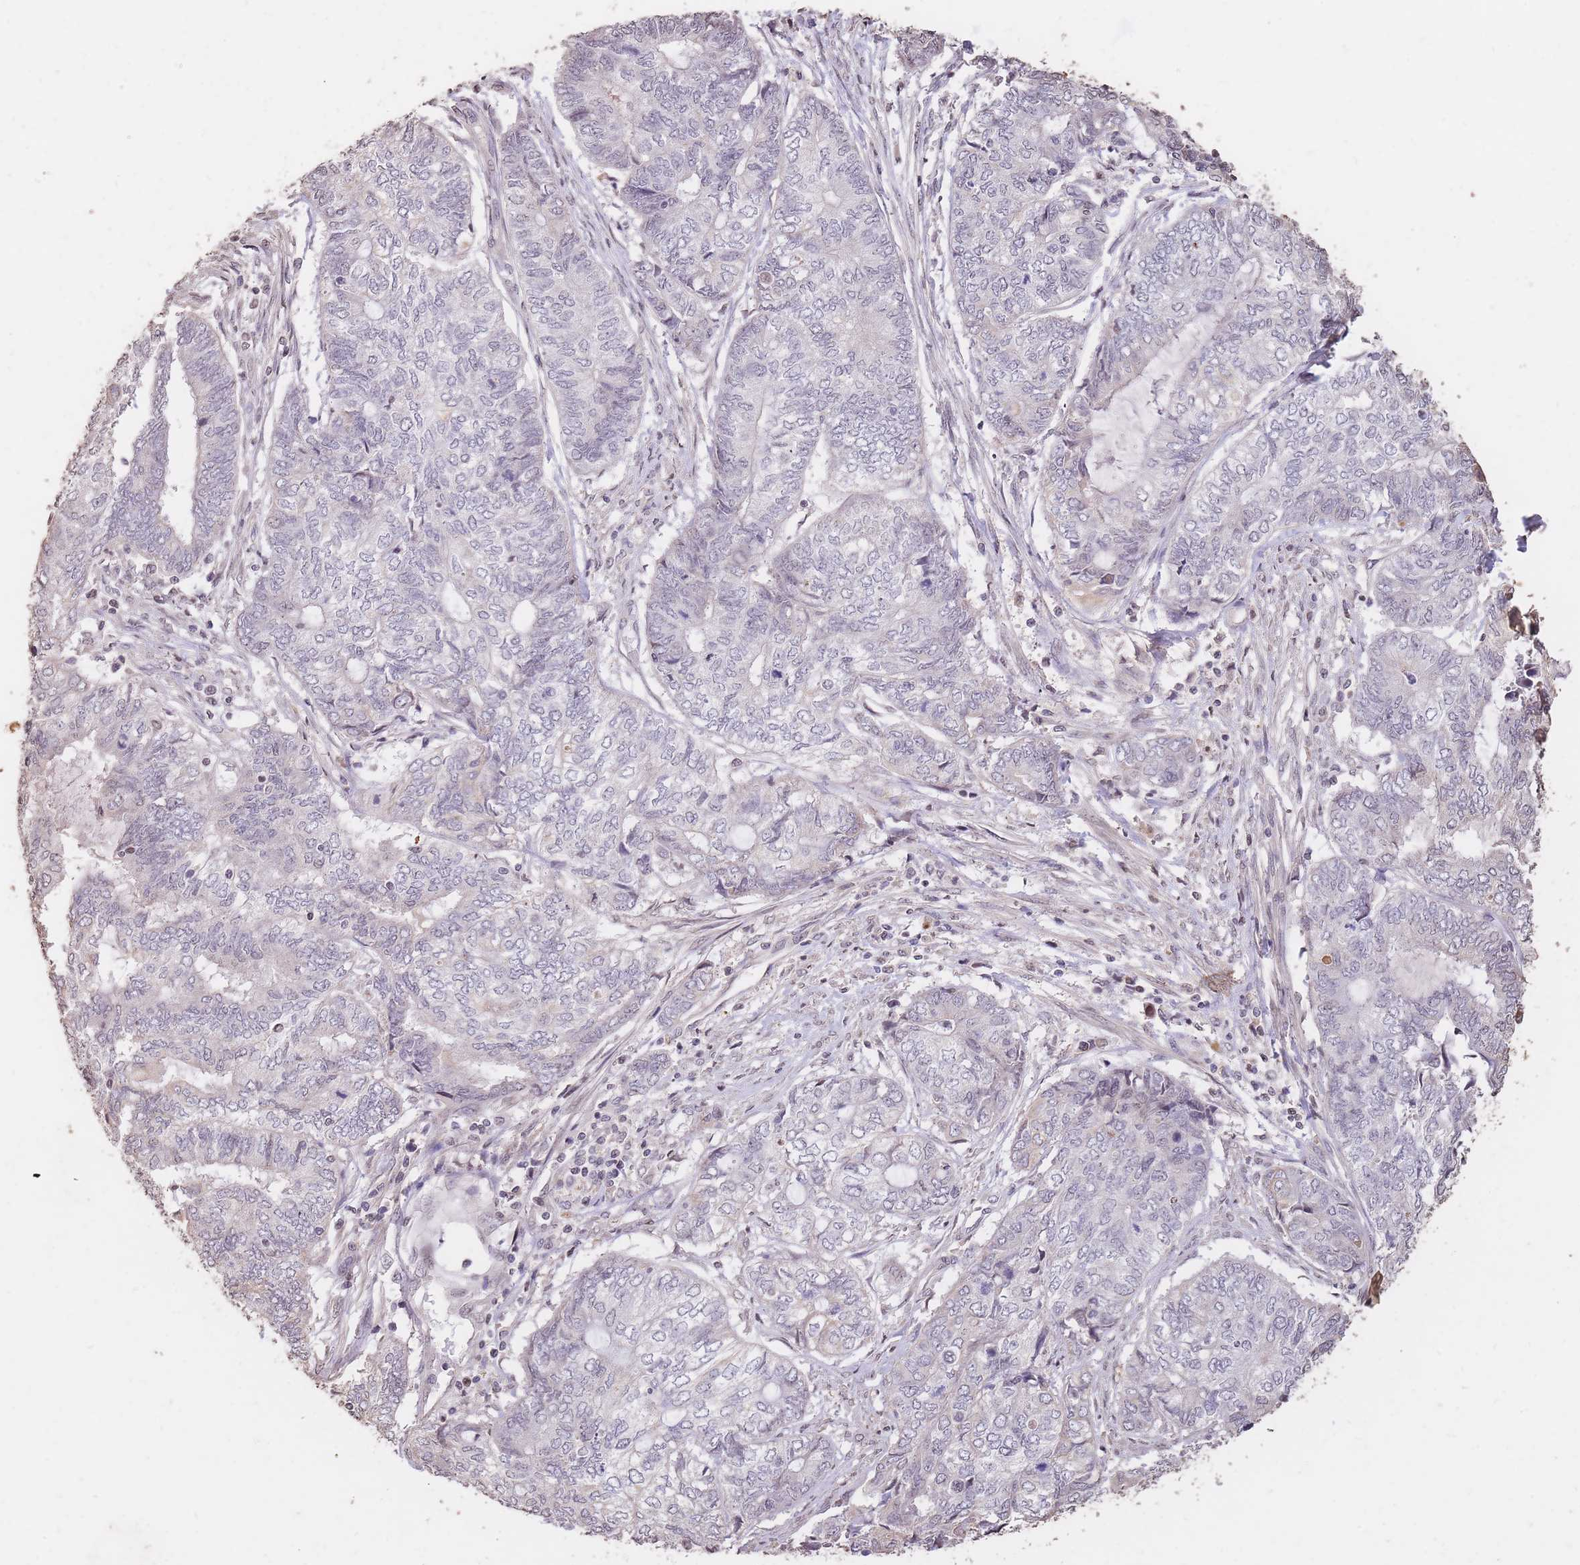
{"staining": {"intensity": "negative", "quantity": "none", "location": "none"}, "tissue": "endometrial cancer", "cell_type": "Tumor cells", "image_type": "cancer", "snomed": [{"axis": "morphology", "description": "Adenocarcinoma, NOS"}, {"axis": "topography", "description": "Uterus"}, {"axis": "topography", "description": "Endometrium"}], "caption": "Photomicrograph shows no significant protein positivity in tumor cells of endometrial cancer (adenocarcinoma).", "gene": "RGS14", "patient": {"sex": "female", "age": 70}}